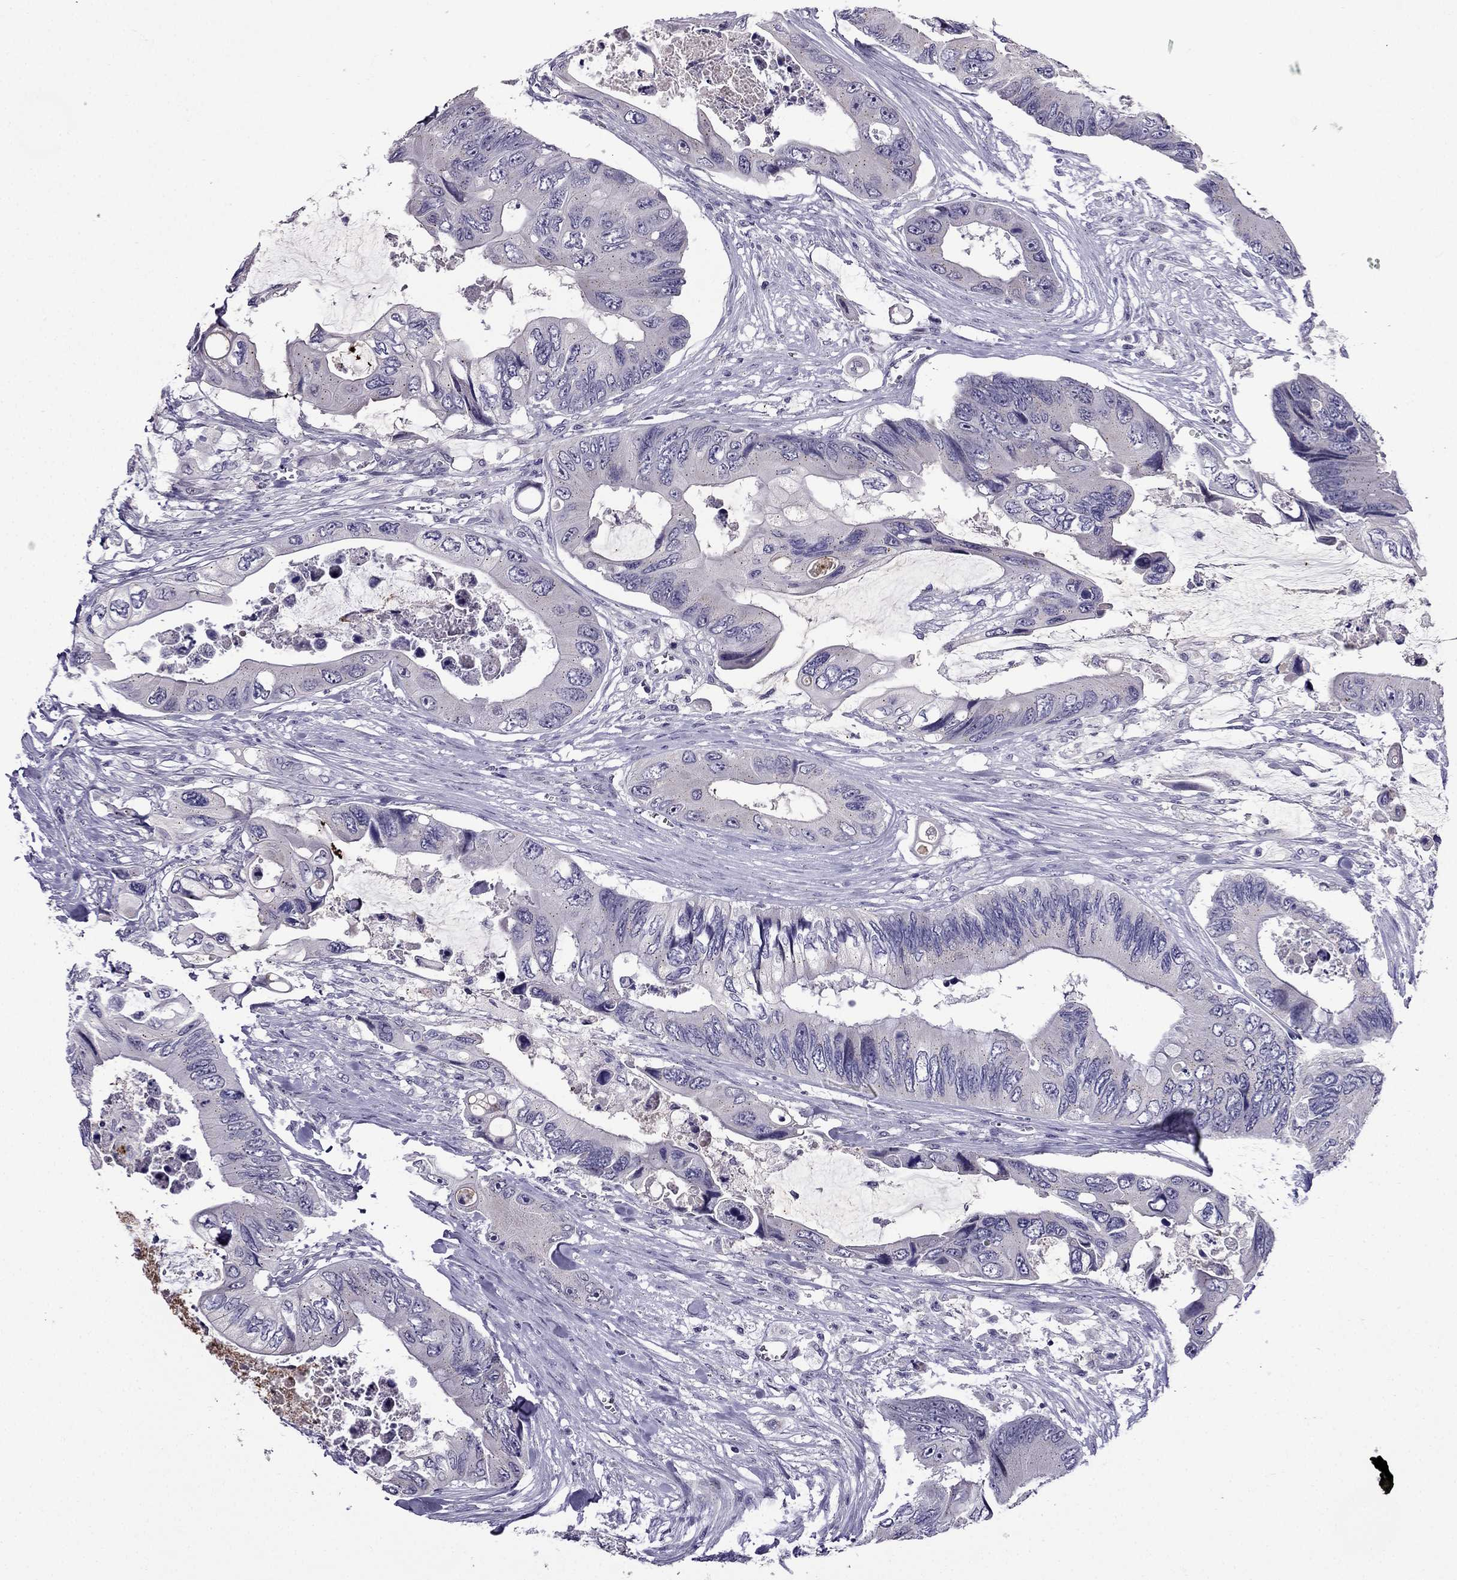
{"staining": {"intensity": "negative", "quantity": "none", "location": "none"}, "tissue": "colorectal cancer", "cell_type": "Tumor cells", "image_type": "cancer", "snomed": [{"axis": "morphology", "description": "Adenocarcinoma, NOS"}, {"axis": "topography", "description": "Rectum"}], "caption": "DAB (3,3'-diaminobenzidine) immunohistochemical staining of colorectal cancer displays no significant staining in tumor cells.", "gene": "MYBPH", "patient": {"sex": "male", "age": 63}}